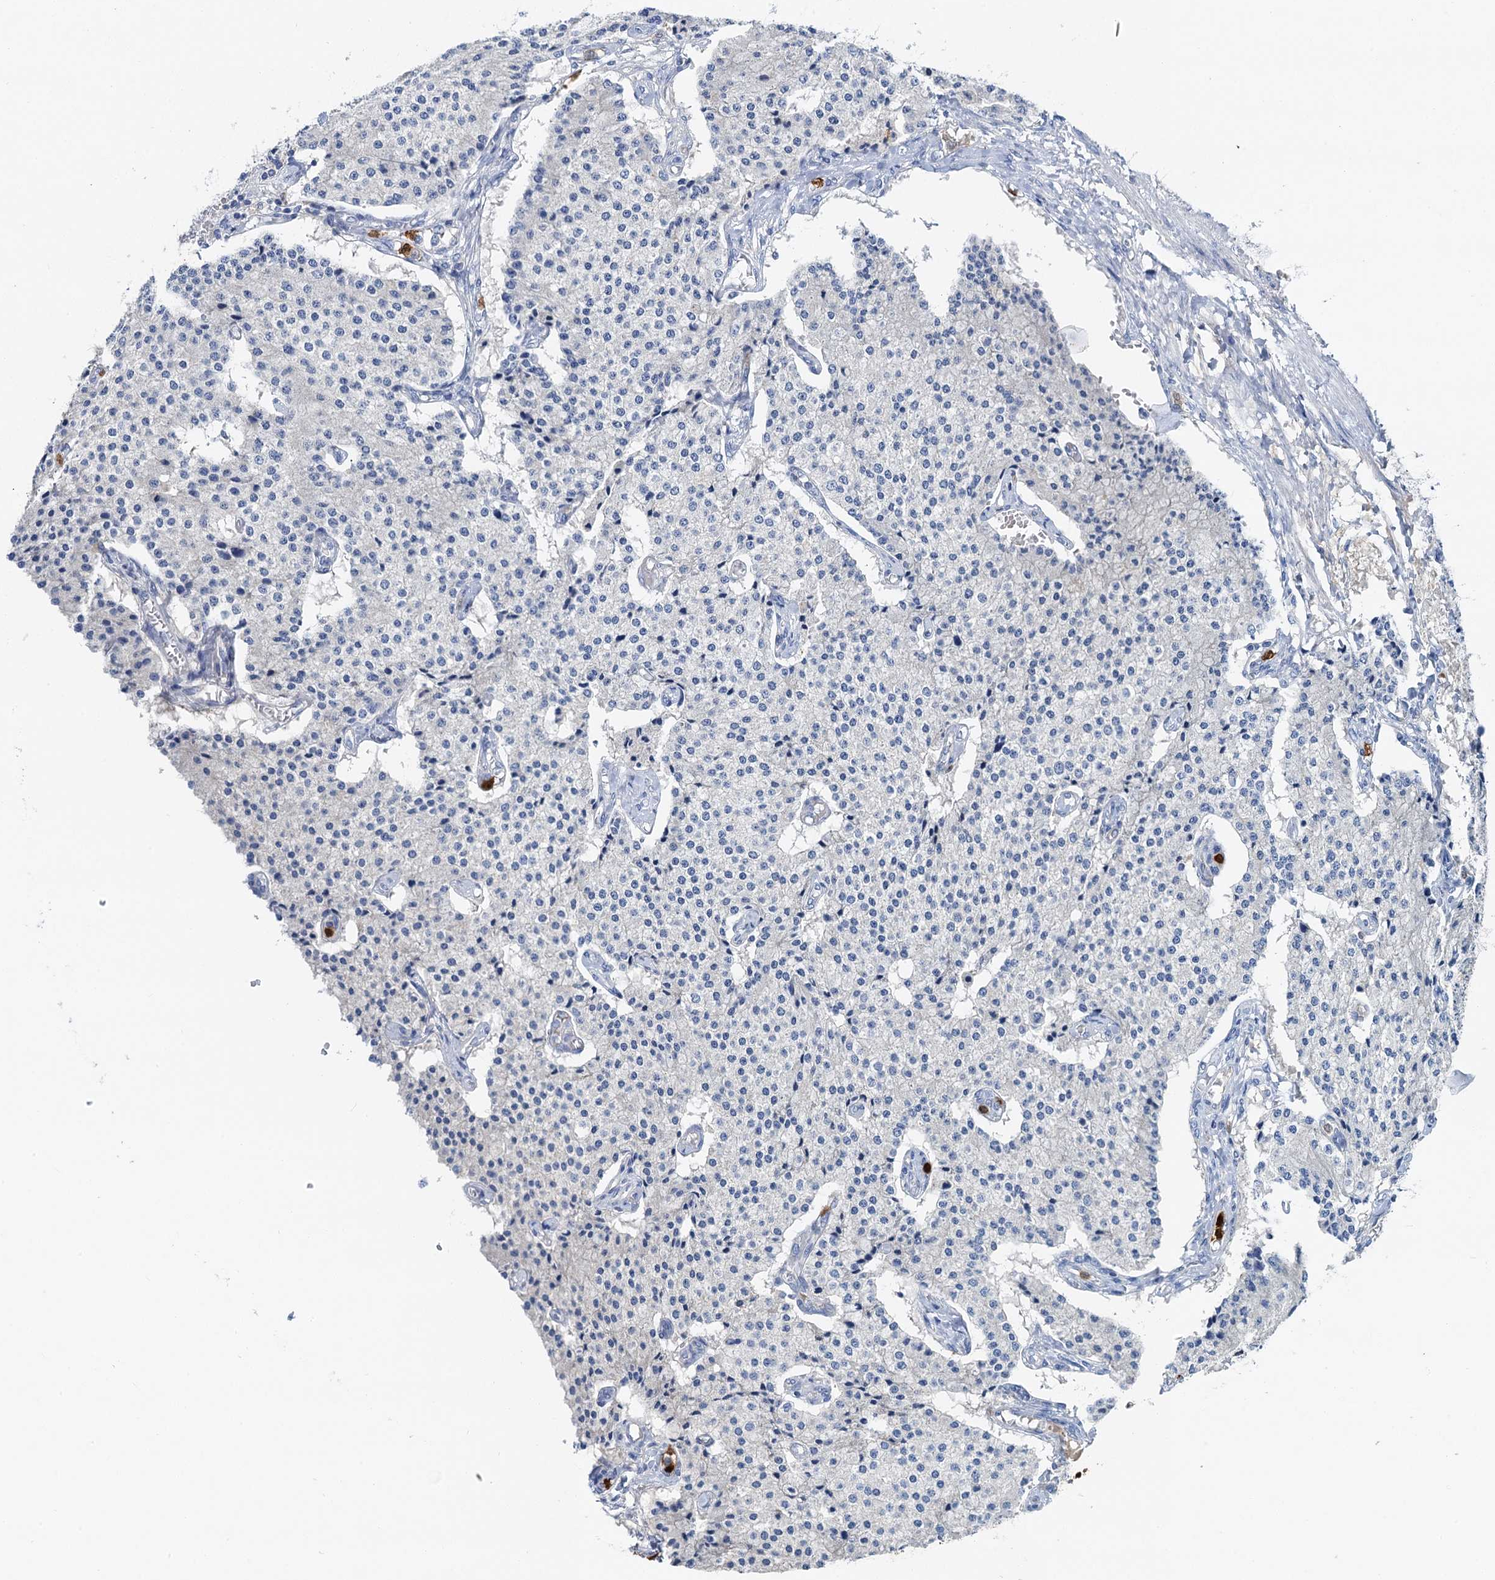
{"staining": {"intensity": "negative", "quantity": "none", "location": "none"}, "tissue": "carcinoid", "cell_type": "Tumor cells", "image_type": "cancer", "snomed": [{"axis": "morphology", "description": "Carcinoid, malignant, NOS"}, {"axis": "topography", "description": "Colon"}], "caption": "High magnification brightfield microscopy of carcinoid stained with DAB (3,3'-diaminobenzidine) (brown) and counterstained with hematoxylin (blue): tumor cells show no significant staining.", "gene": "OTOA", "patient": {"sex": "female", "age": 52}}